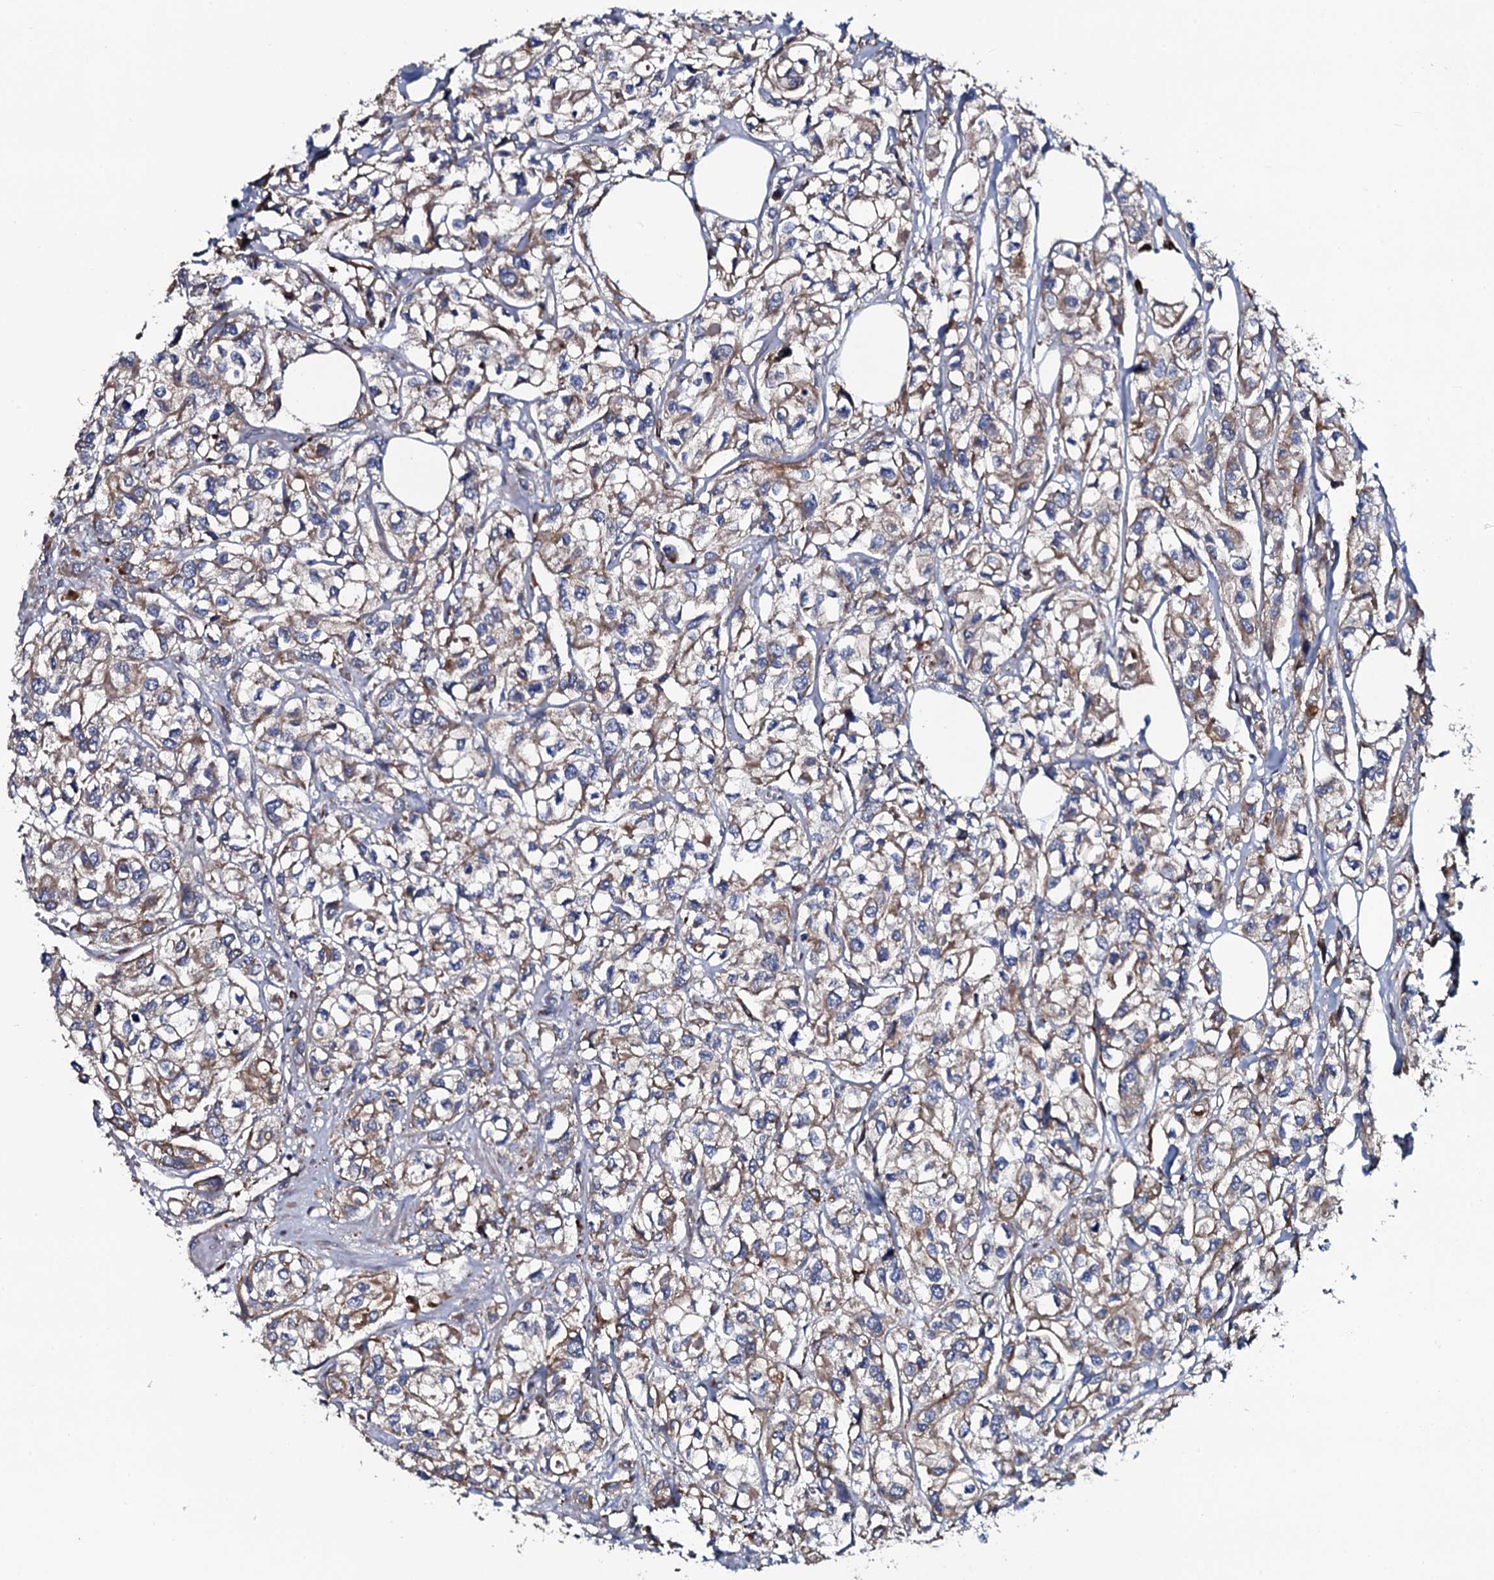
{"staining": {"intensity": "moderate", "quantity": "25%-75%", "location": "cytoplasmic/membranous"}, "tissue": "urothelial cancer", "cell_type": "Tumor cells", "image_type": "cancer", "snomed": [{"axis": "morphology", "description": "Urothelial carcinoma, High grade"}, {"axis": "topography", "description": "Urinary bladder"}], "caption": "Immunohistochemical staining of urothelial carcinoma (high-grade) demonstrates moderate cytoplasmic/membranous protein positivity in about 25%-75% of tumor cells. (Brightfield microscopy of DAB IHC at high magnification).", "gene": "TMEM151A", "patient": {"sex": "male", "age": 67}}